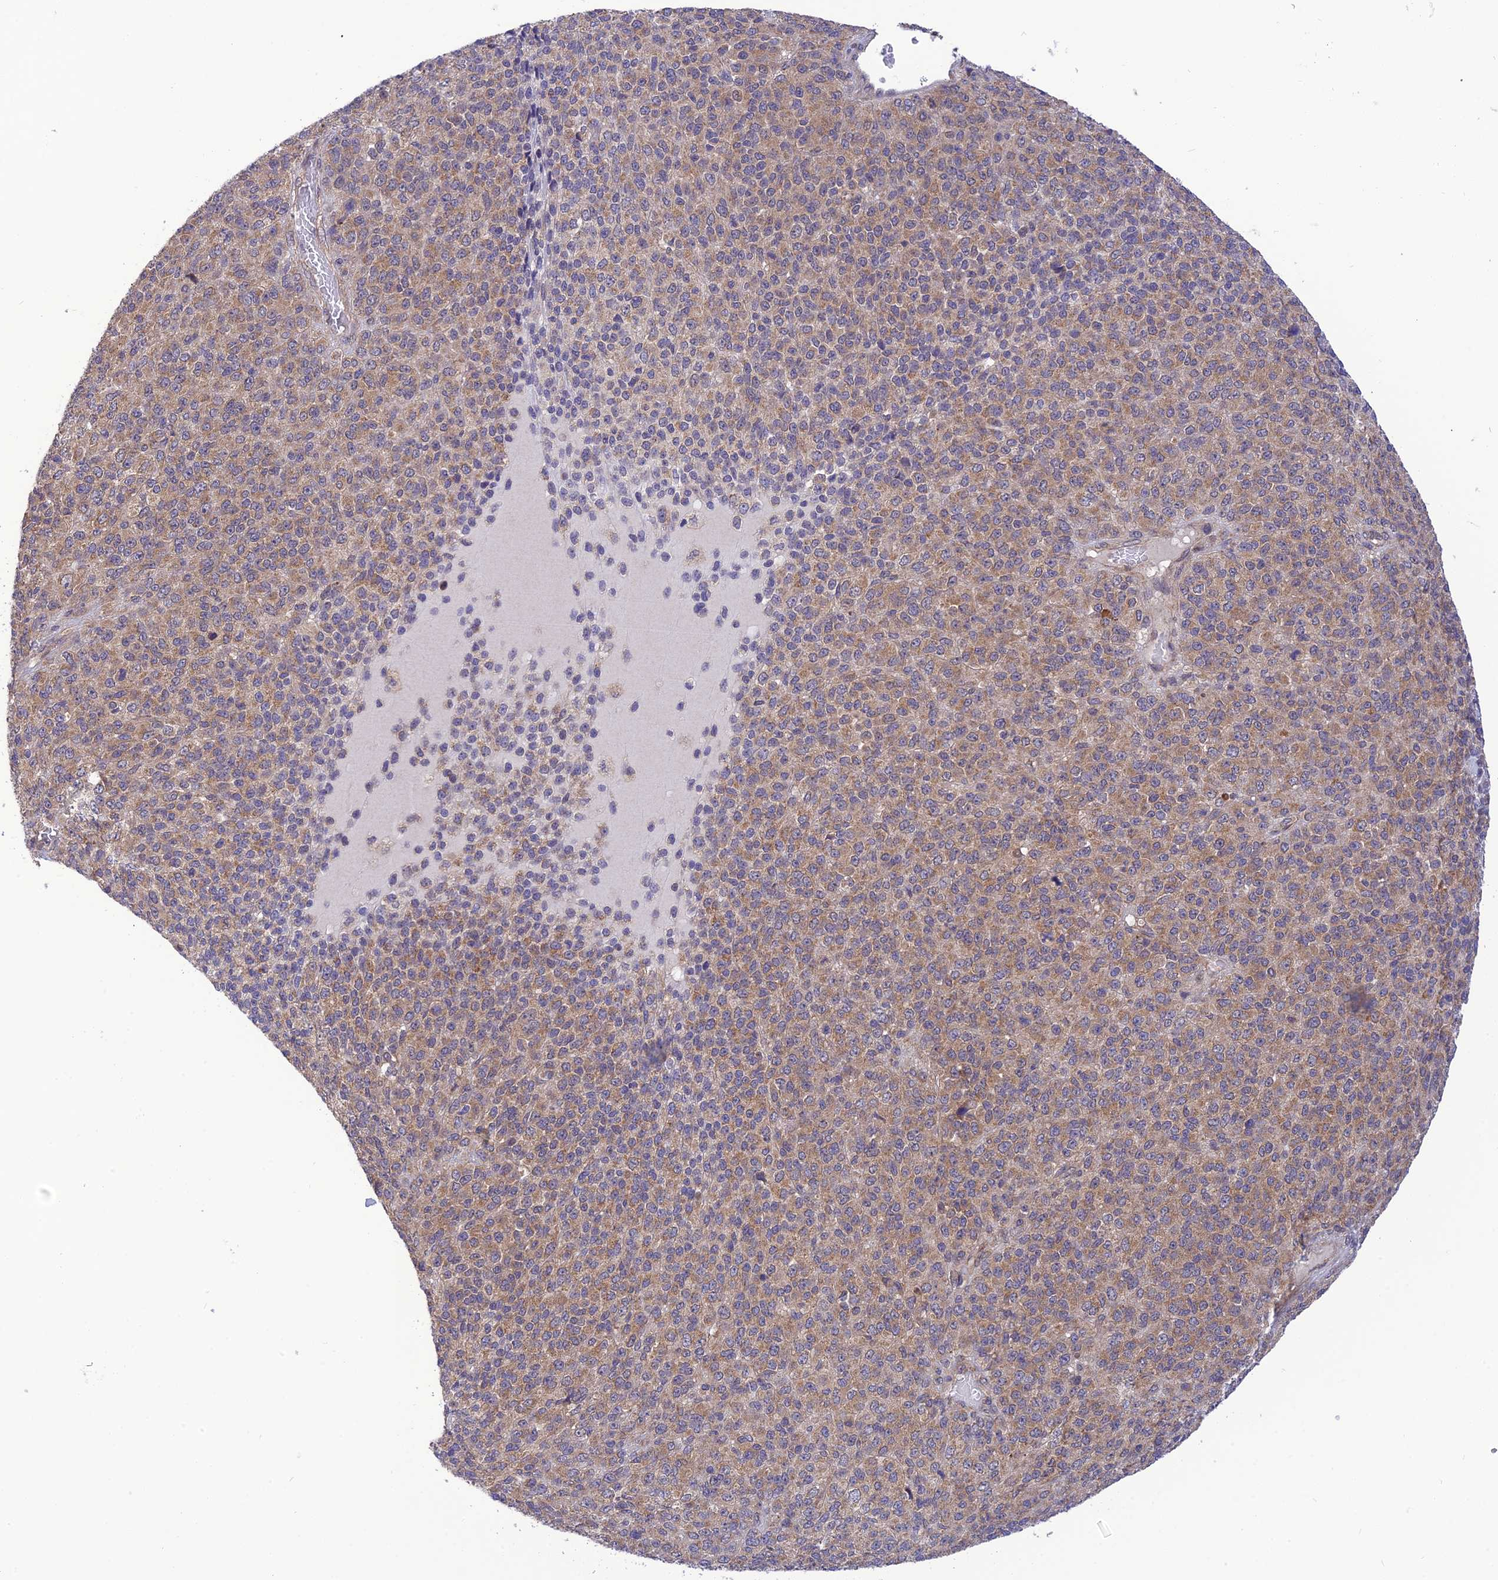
{"staining": {"intensity": "weak", "quantity": ">75%", "location": "cytoplasmic/membranous"}, "tissue": "melanoma", "cell_type": "Tumor cells", "image_type": "cancer", "snomed": [{"axis": "morphology", "description": "Malignant melanoma, Metastatic site"}, {"axis": "topography", "description": "Brain"}], "caption": "Immunohistochemistry (IHC) image of neoplastic tissue: melanoma stained using immunohistochemistry (IHC) demonstrates low levels of weak protein expression localized specifically in the cytoplasmic/membranous of tumor cells, appearing as a cytoplasmic/membranous brown color.", "gene": "UROS", "patient": {"sex": "female", "age": 56}}